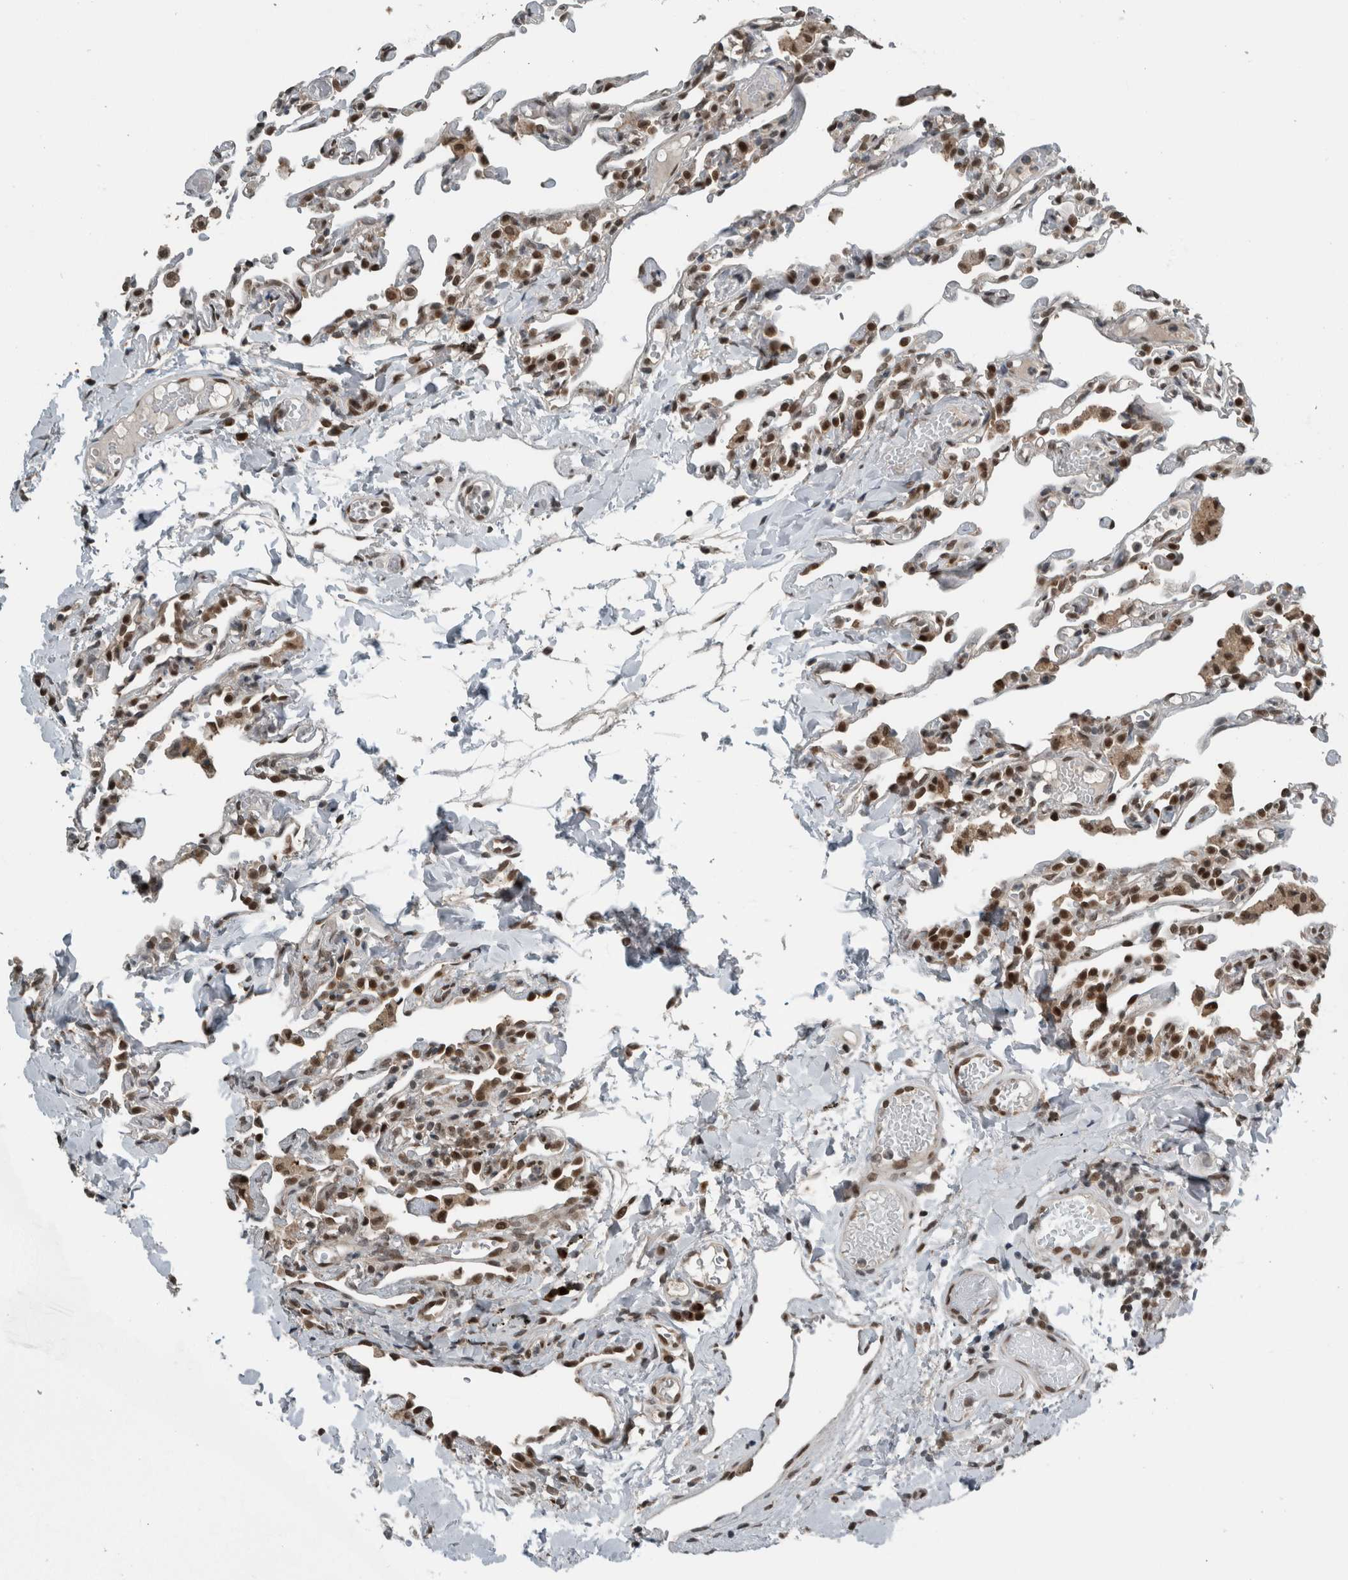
{"staining": {"intensity": "strong", "quantity": "25%-75%", "location": "nuclear"}, "tissue": "lung", "cell_type": "Alveolar cells", "image_type": "normal", "snomed": [{"axis": "morphology", "description": "Normal tissue, NOS"}, {"axis": "topography", "description": "Lung"}], "caption": "A brown stain highlights strong nuclear staining of a protein in alveolar cells of unremarkable lung. The protein is shown in brown color, while the nuclei are stained blue.", "gene": "SPAG7", "patient": {"sex": "male", "age": 21}}